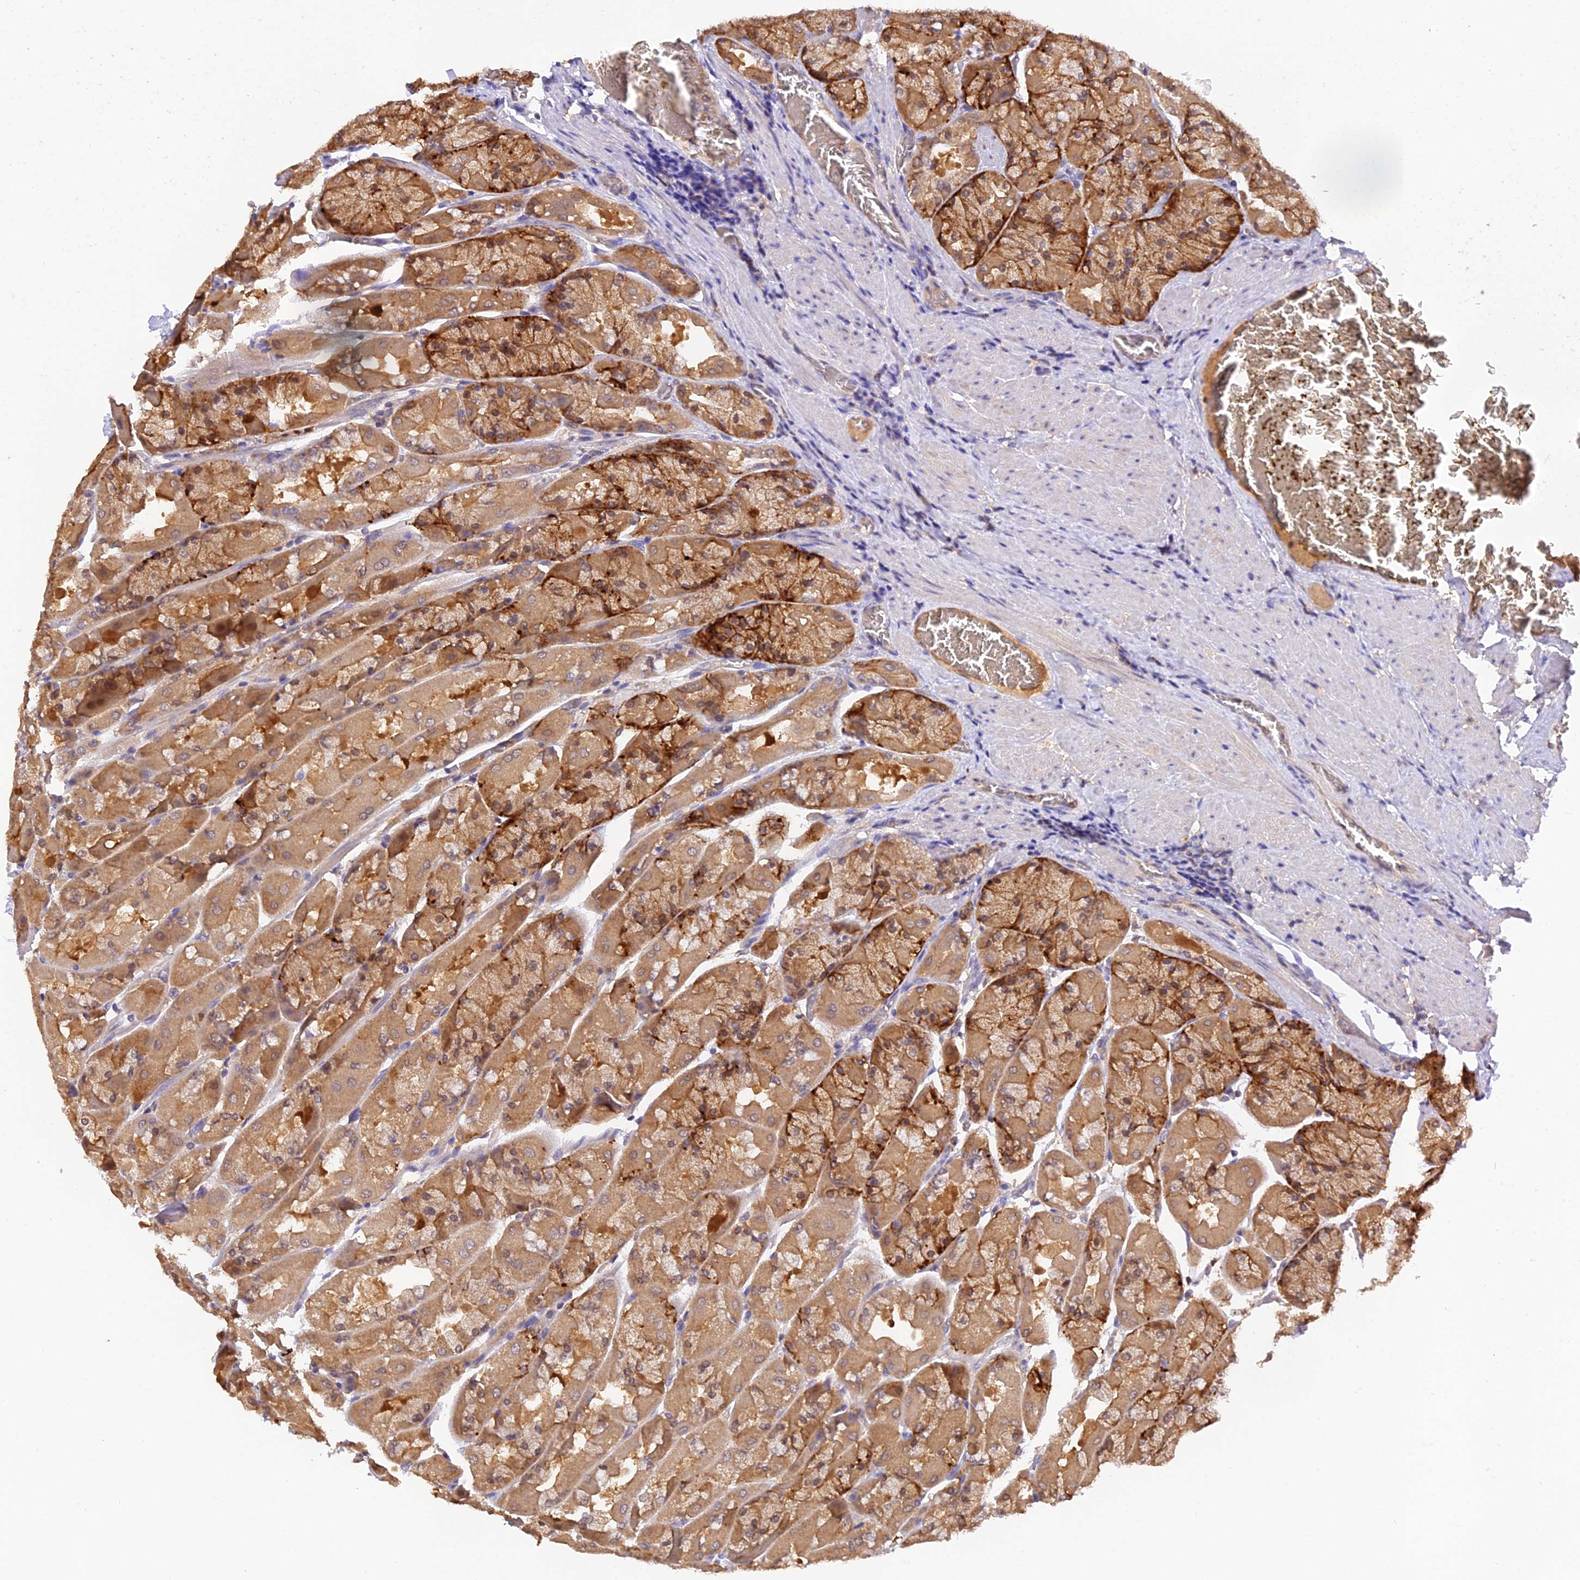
{"staining": {"intensity": "moderate", "quantity": ">75%", "location": "cytoplasmic/membranous"}, "tissue": "stomach", "cell_type": "Glandular cells", "image_type": "normal", "snomed": [{"axis": "morphology", "description": "Normal tissue, NOS"}, {"axis": "topography", "description": "Stomach"}], "caption": "Protein expression analysis of benign human stomach reveals moderate cytoplasmic/membranous staining in about >75% of glandular cells. (DAB (3,3'-diaminobenzidine) IHC, brown staining for protein, blue staining for nuclei).", "gene": "HDHD2", "patient": {"sex": "female", "age": 61}}